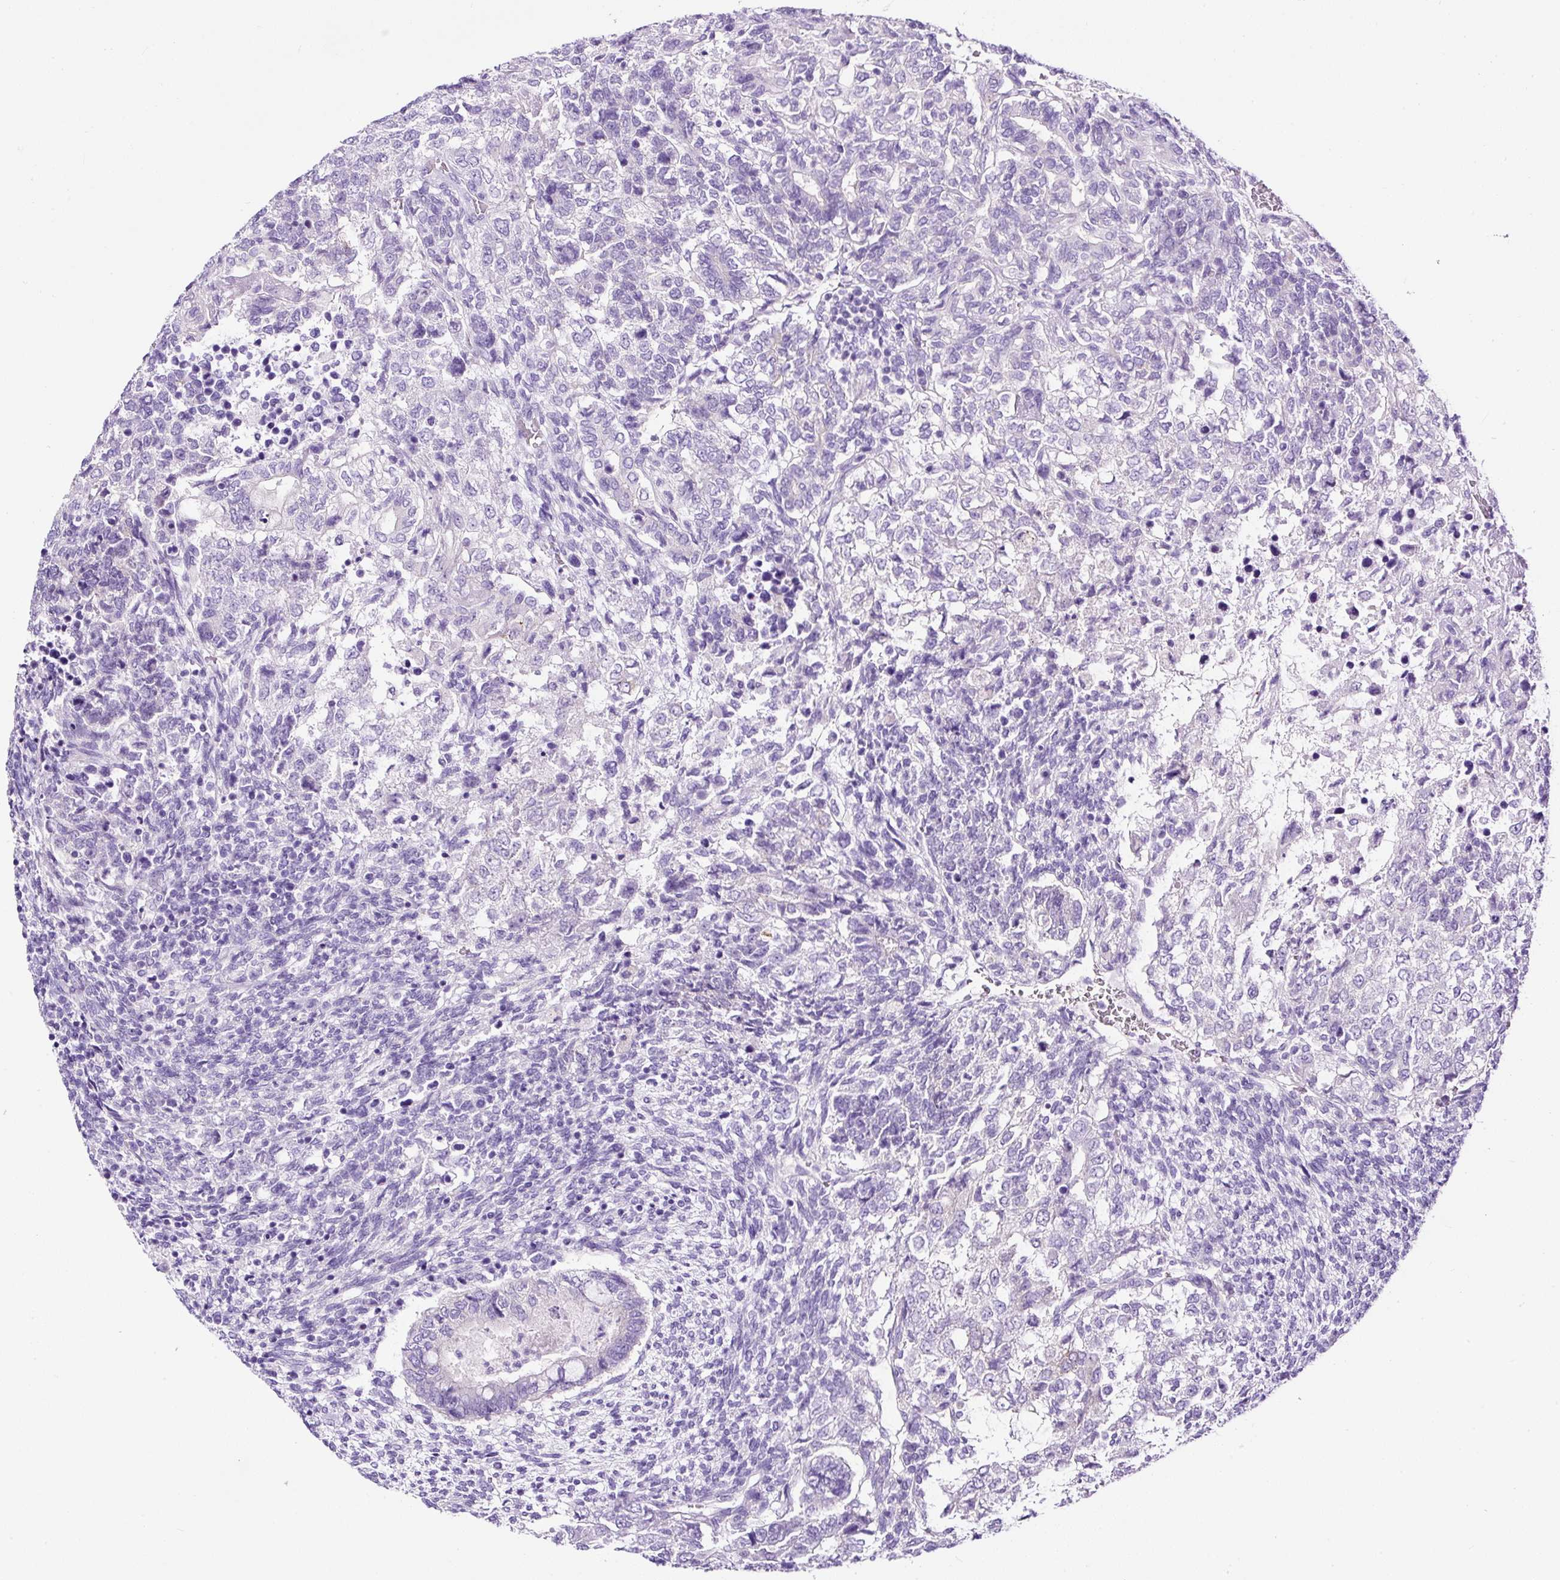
{"staining": {"intensity": "negative", "quantity": "none", "location": "none"}, "tissue": "testis cancer", "cell_type": "Tumor cells", "image_type": "cancer", "snomed": [{"axis": "morphology", "description": "Carcinoma, Embryonal, NOS"}, {"axis": "topography", "description": "Testis"}], "caption": "Embryonal carcinoma (testis) was stained to show a protein in brown. There is no significant staining in tumor cells. (DAB (3,3'-diaminobenzidine) immunohistochemistry (IHC) with hematoxylin counter stain).", "gene": "STOX2", "patient": {"sex": "male", "age": 23}}